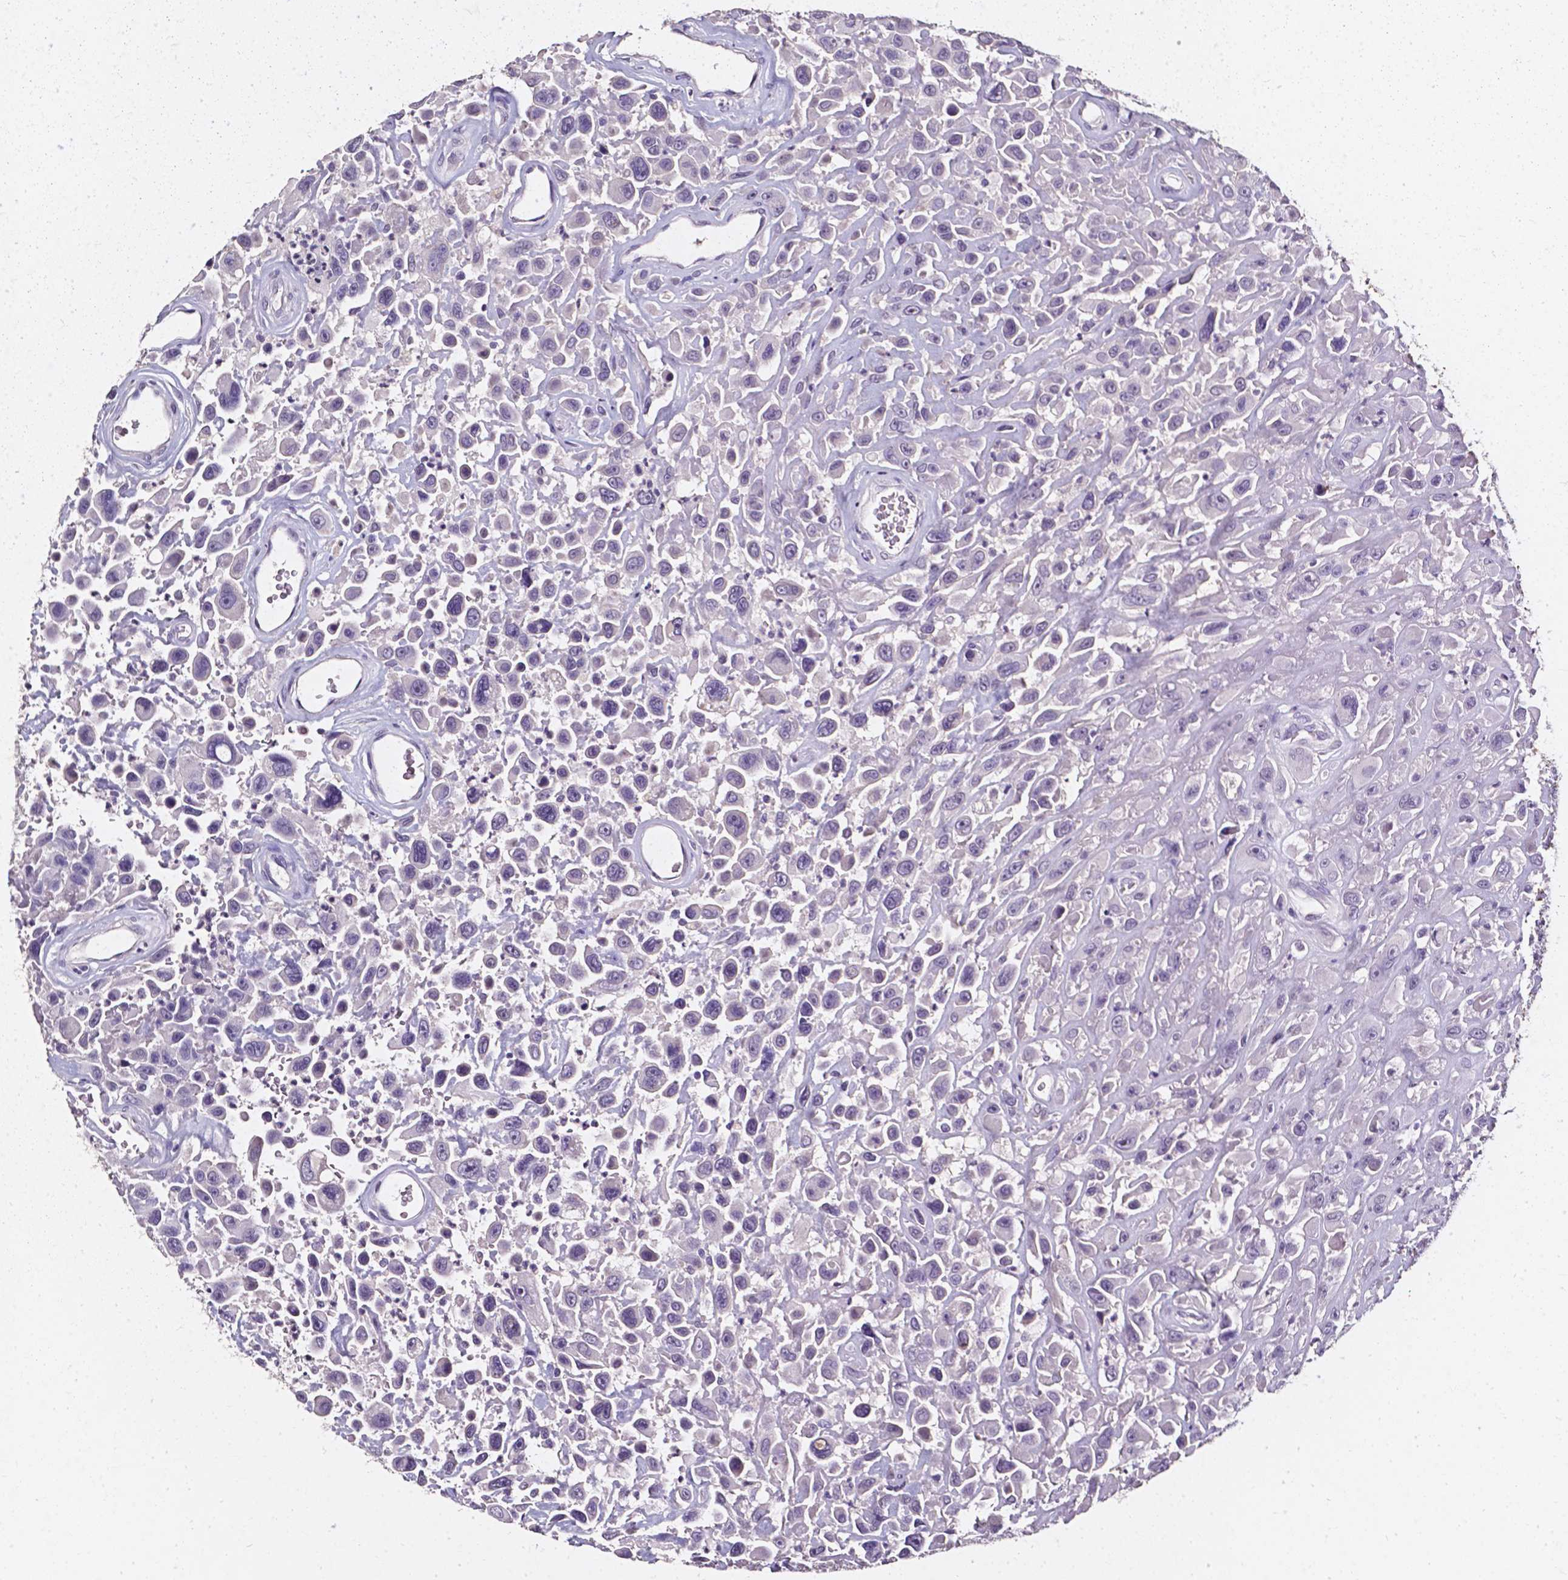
{"staining": {"intensity": "negative", "quantity": "none", "location": "none"}, "tissue": "urothelial cancer", "cell_type": "Tumor cells", "image_type": "cancer", "snomed": [{"axis": "morphology", "description": "Urothelial carcinoma, High grade"}, {"axis": "topography", "description": "Urinary bladder"}], "caption": "An immunohistochemistry image of urothelial cancer is shown. There is no staining in tumor cells of urothelial cancer.", "gene": "AKR1B10", "patient": {"sex": "male", "age": 53}}